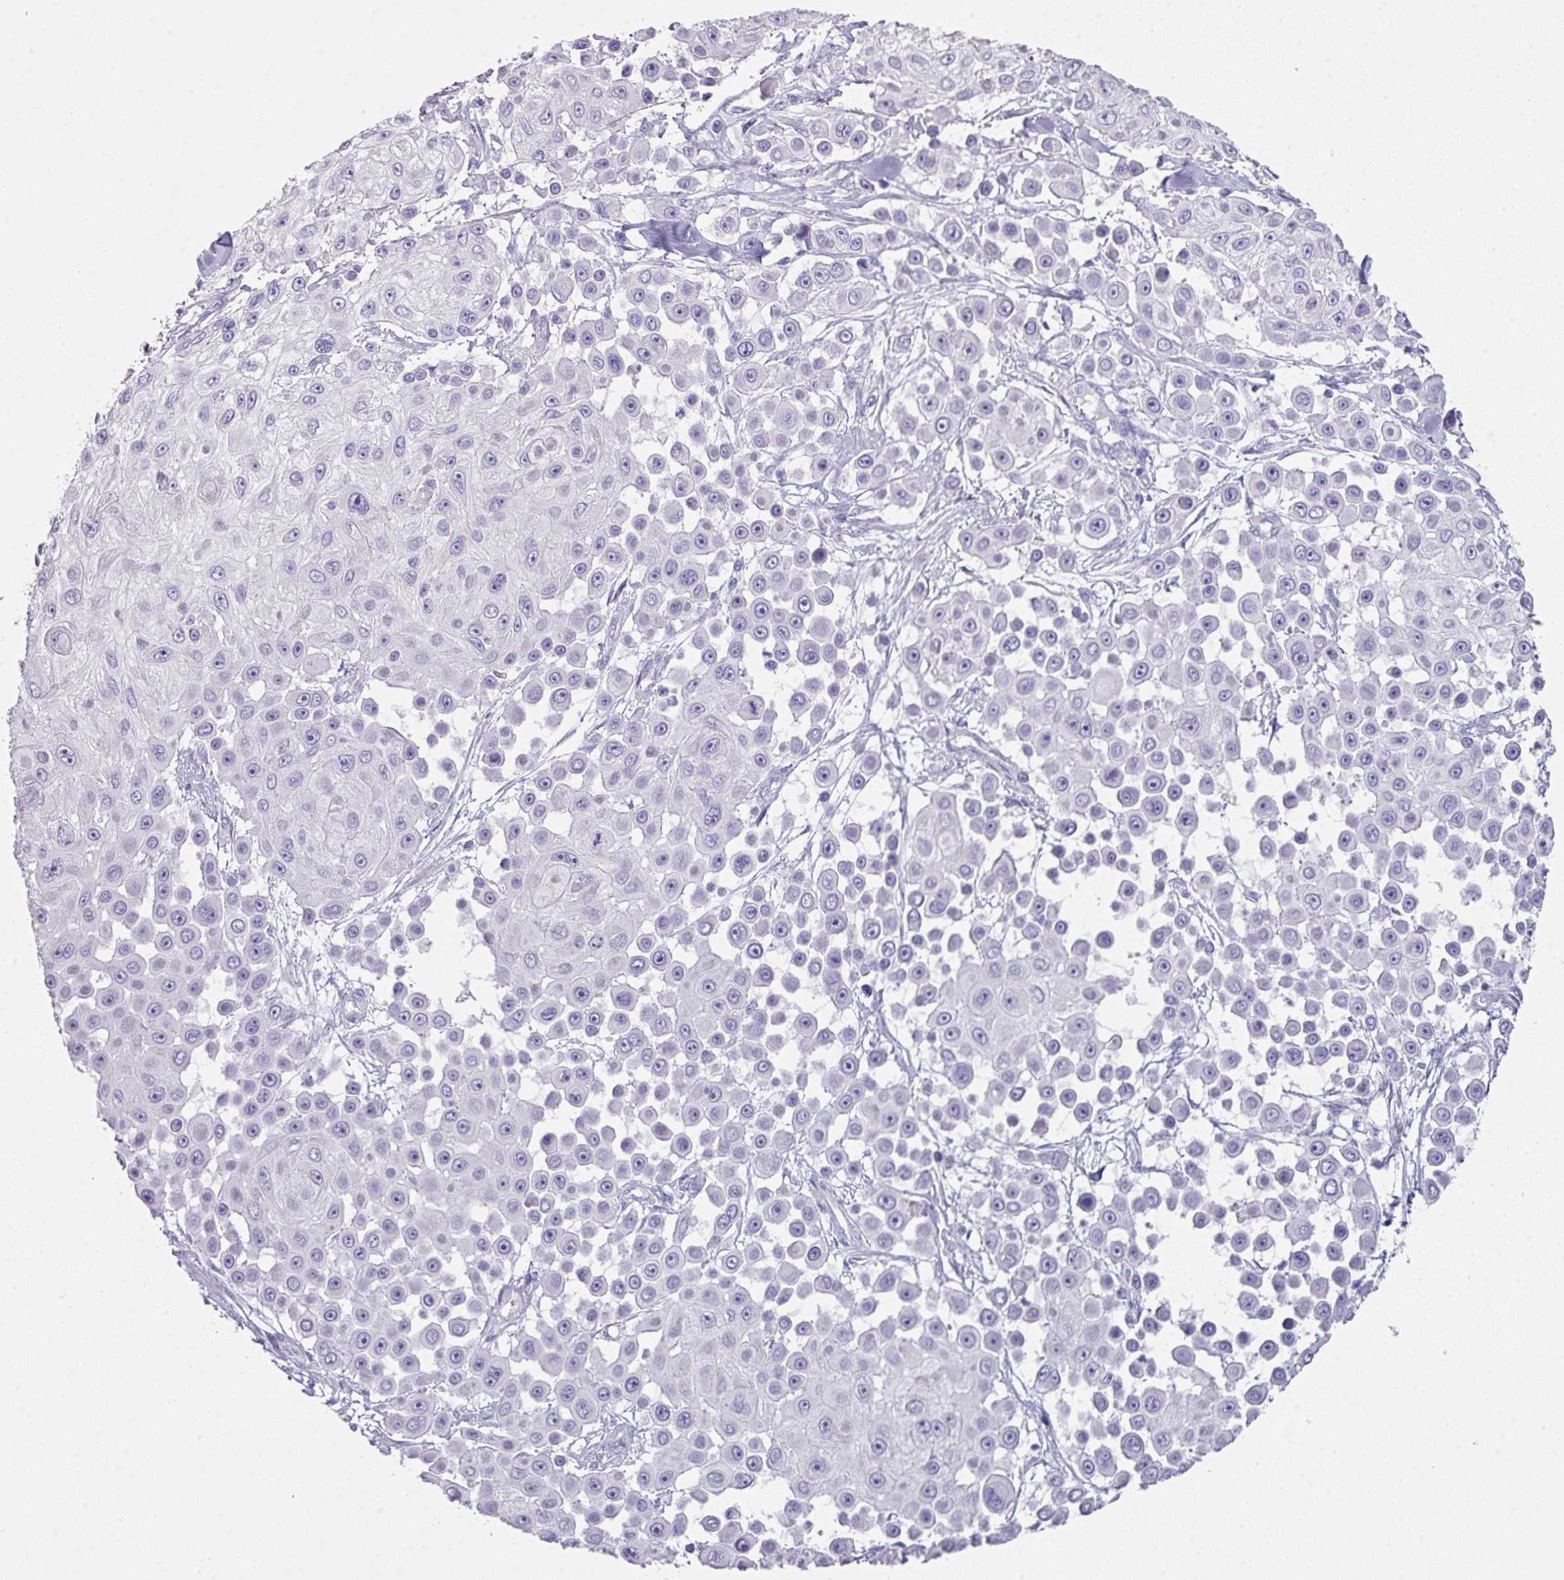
{"staining": {"intensity": "negative", "quantity": "none", "location": "none"}, "tissue": "skin cancer", "cell_type": "Tumor cells", "image_type": "cancer", "snomed": [{"axis": "morphology", "description": "Squamous cell carcinoma, NOS"}, {"axis": "topography", "description": "Skin"}], "caption": "An image of human skin cancer is negative for staining in tumor cells. (IHC, brightfield microscopy, high magnification).", "gene": "GLI4", "patient": {"sex": "male", "age": 67}}